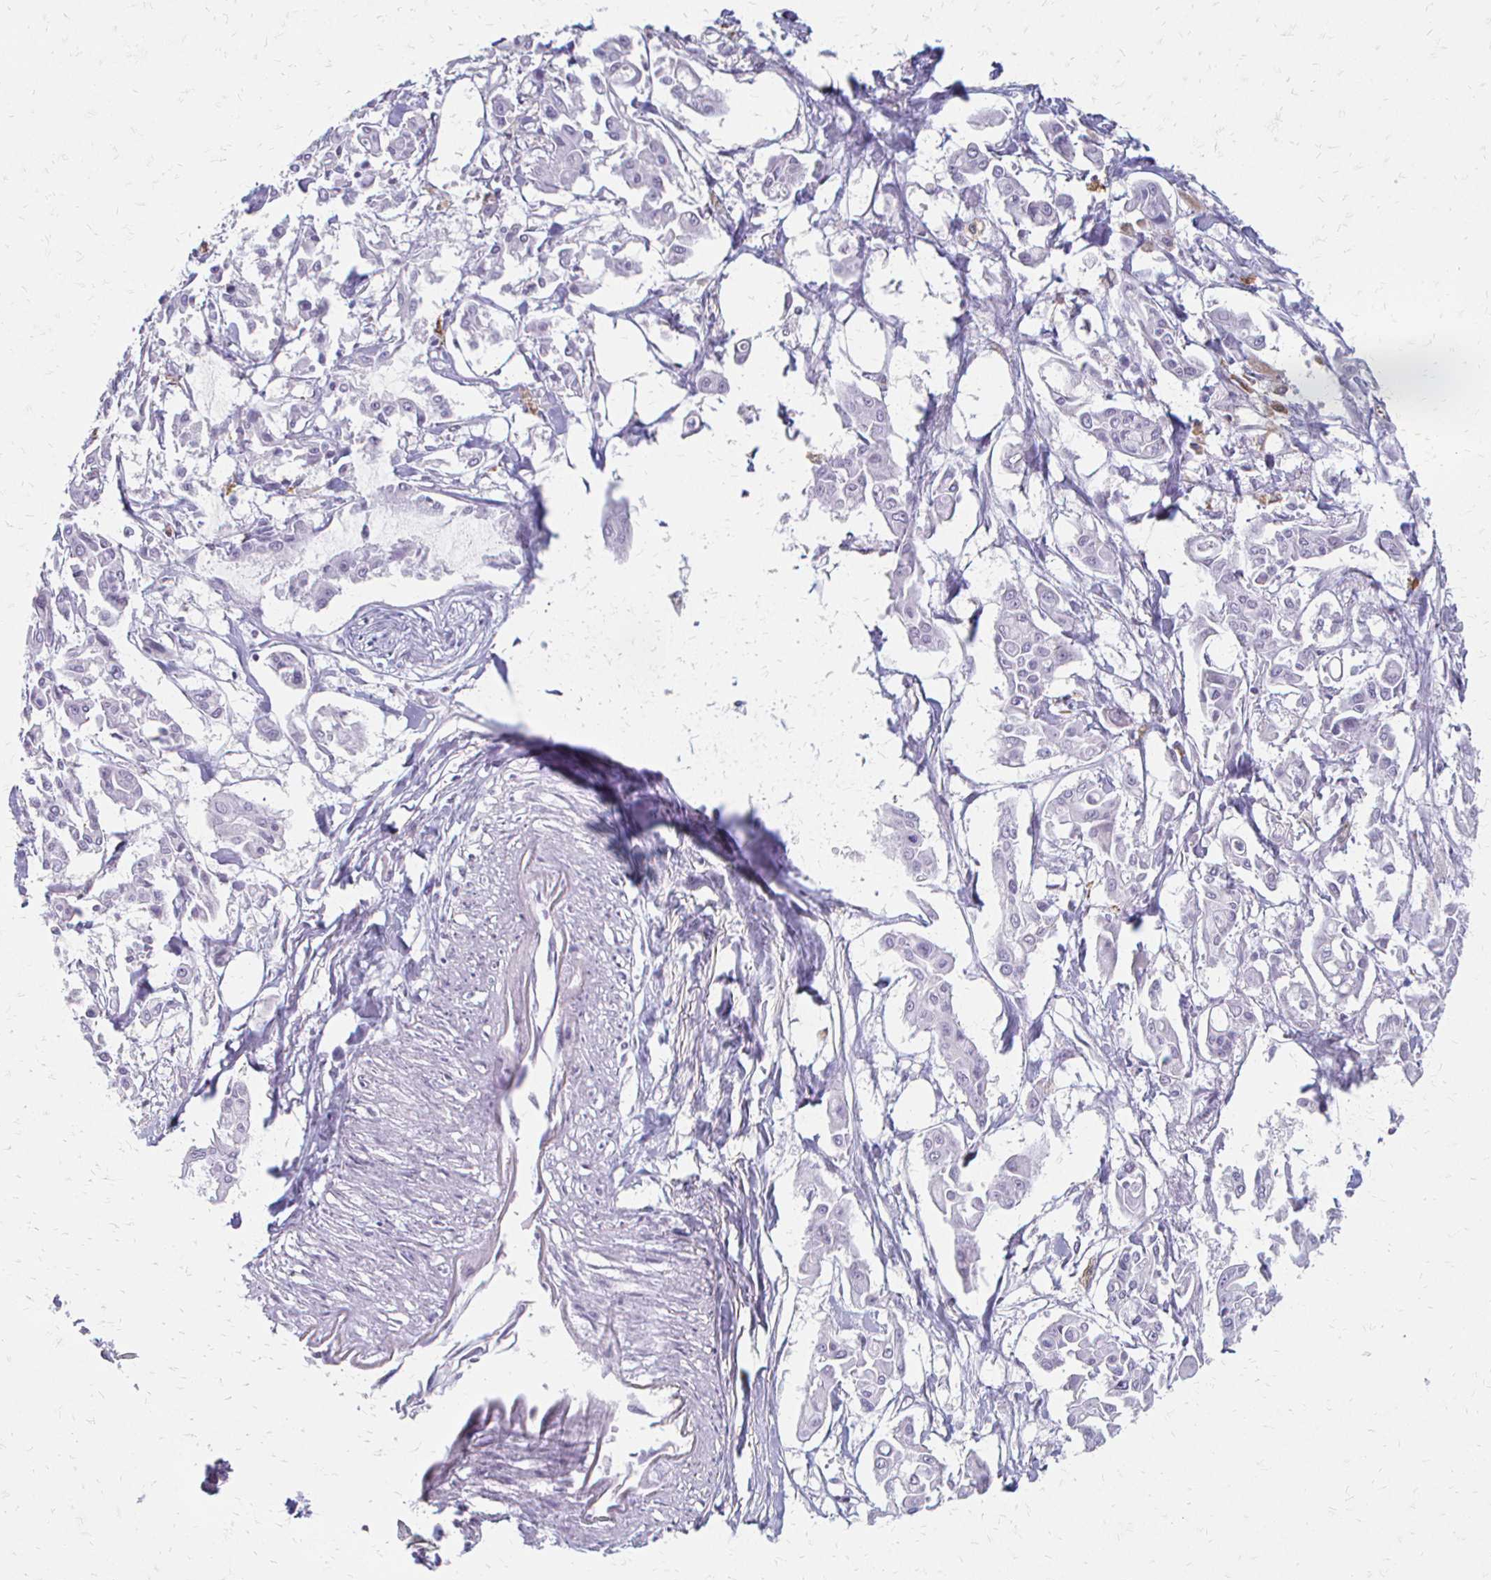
{"staining": {"intensity": "negative", "quantity": "none", "location": "none"}, "tissue": "pancreatic cancer", "cell_type": "Tumor cells", "image_type": "cancer", "snomed": [{"axis": "morphology", "description": "Adenocarcinoma, NOS"}, {"axis": "topography", "description": "Pancreas"}], "caption": "Micrograph shows no protein positivity in tumor cells of pancreatic cancer tissue.", "gene": "ACP5", "patient": {"sex": "male", "age": 61}}